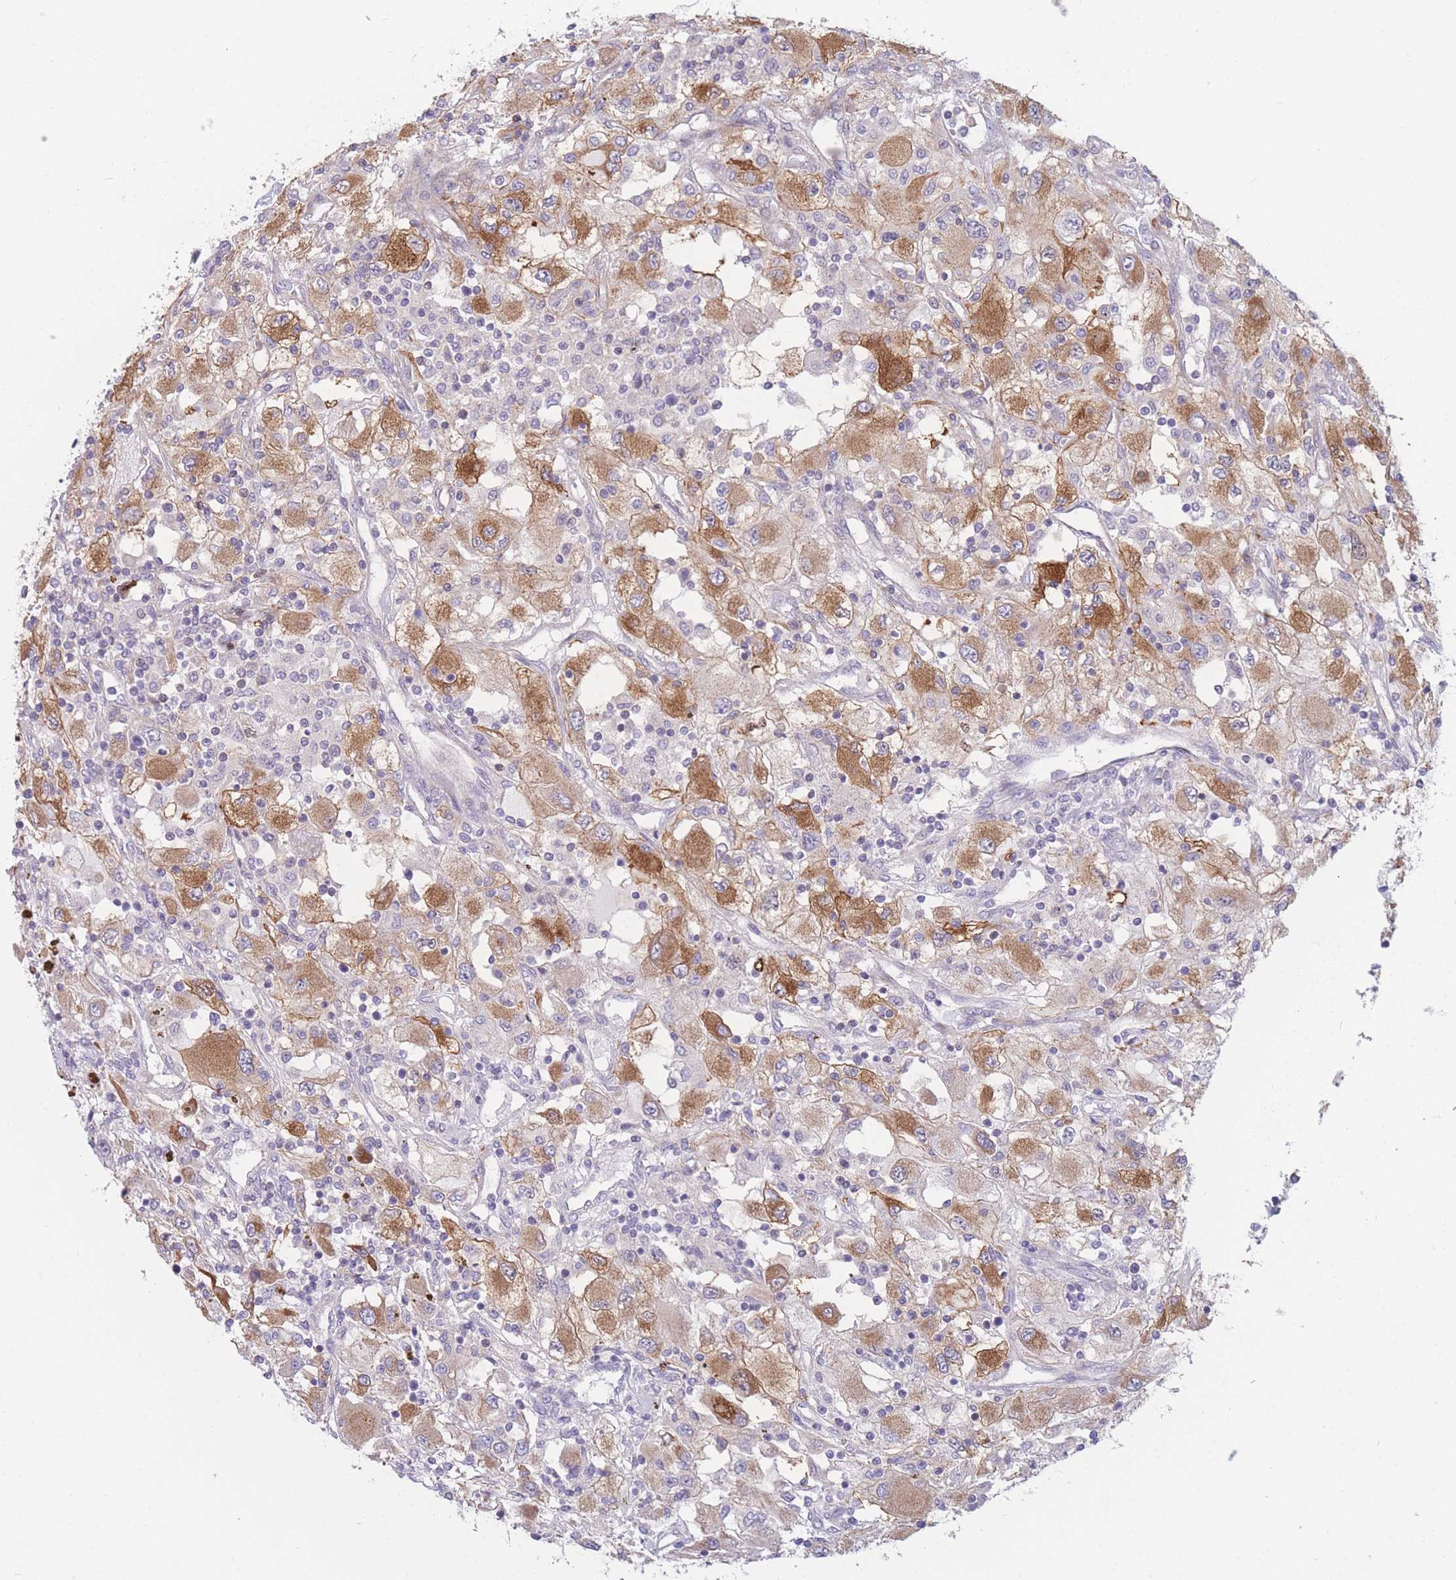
{"staining": {"intensity": "moderate", "quantity": ">75%", "location": "cytoplasmic/membranous"}, "tissue": "renal cancer", "cell_type": "Tumor cells", "image_type": "cancer", "snomed": [{"axis": "morphology", "description": "Adenocarcinoma, NOS"}, {"axis": "topography", "description": "Kidney"}], "caption": "The photomicrograph displays immunohistochemical staining of renal cancer (adenocarcinoma). There is moderate cytoplasmic/membranous expression is identified in about >75% of tumor cells.", "gene": "PDE4A", "patient": {"sex": "female", "age": 67}}